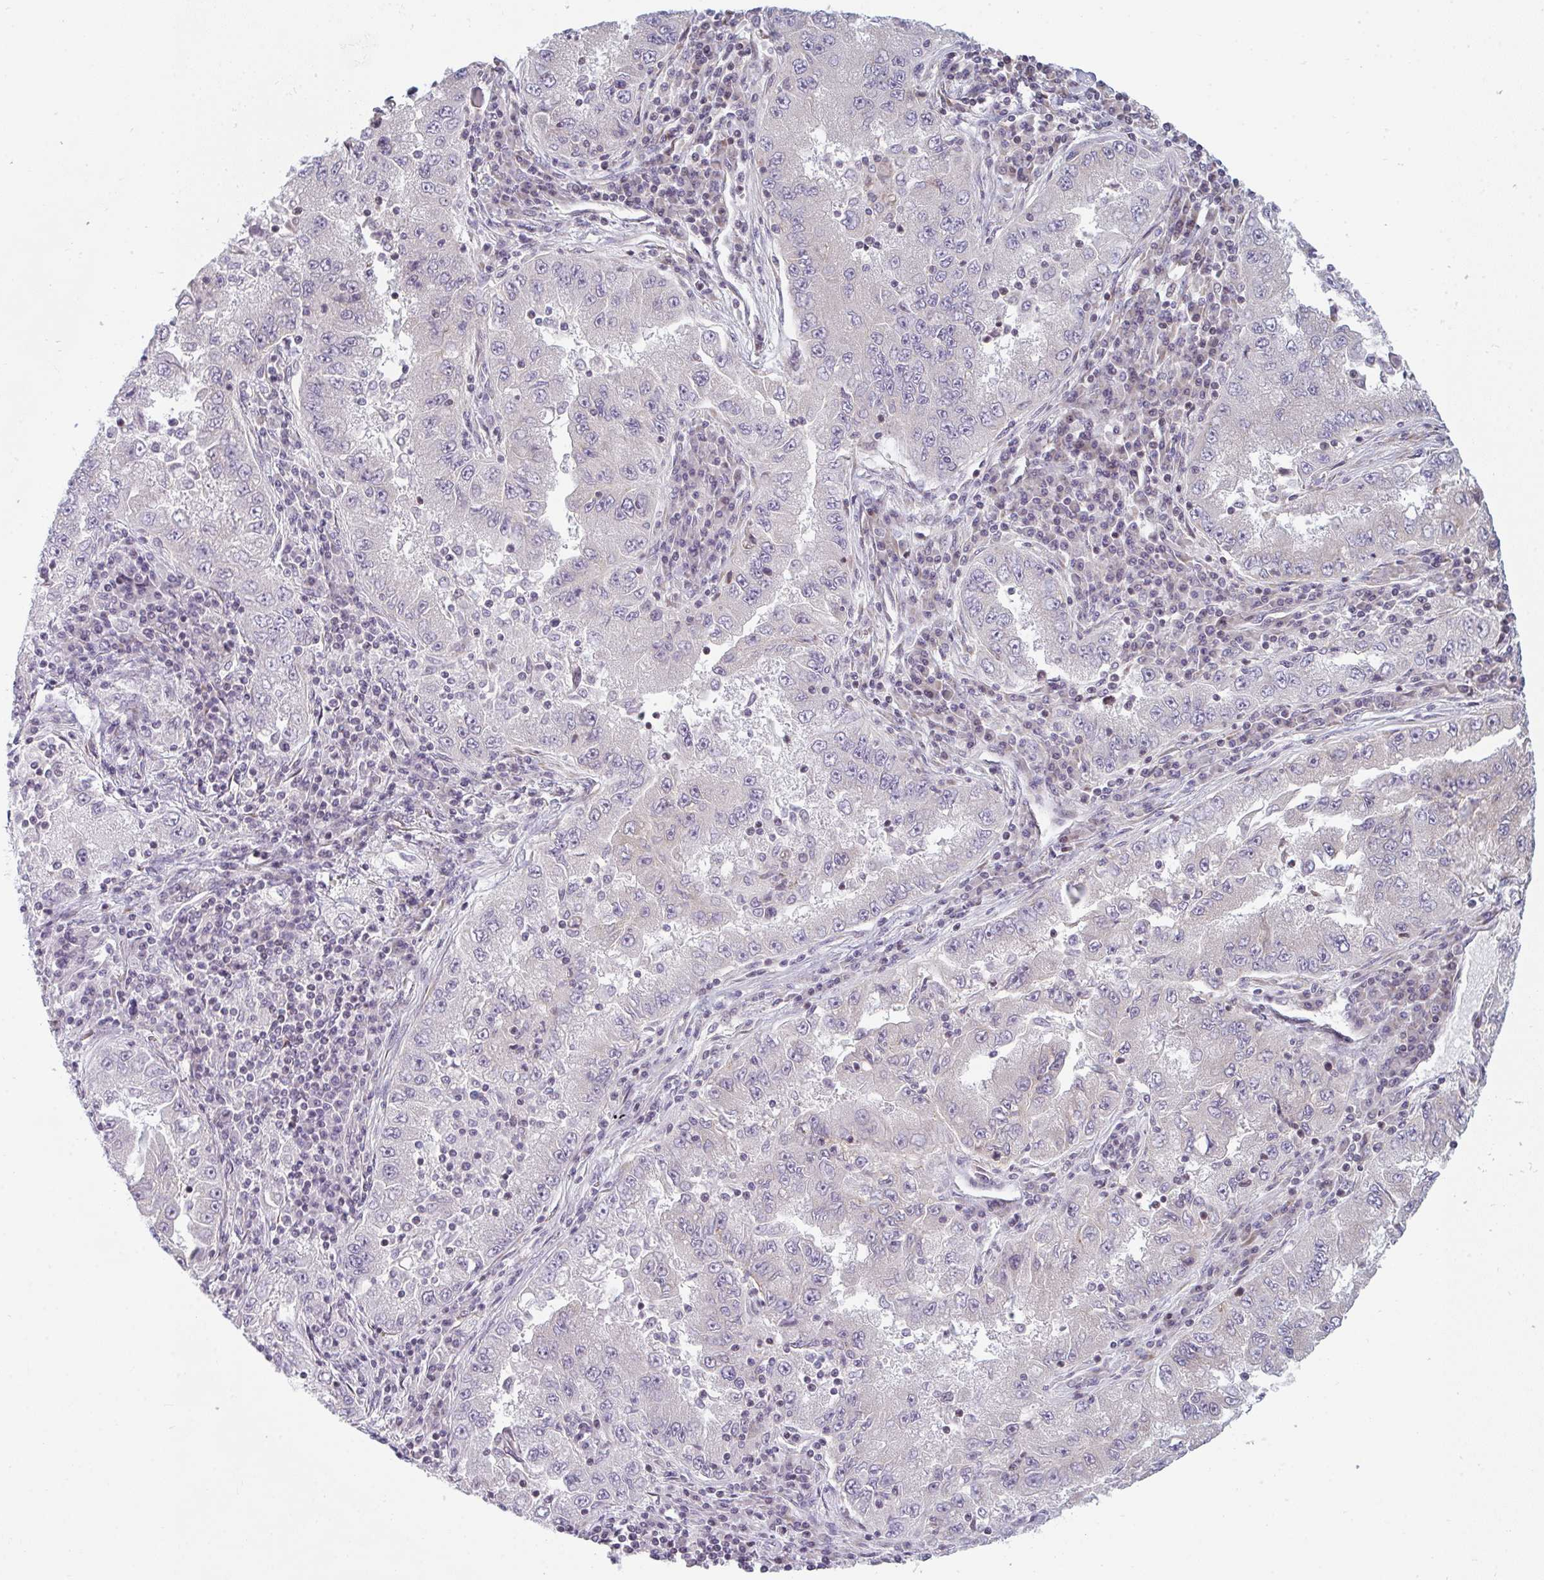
{"staining": {"intensity": "negative", "quantity": "none", "location": "none"}, "tissue": "lung cancer", "cell_type": "Tumor cells", "image_type": "cancer", "snomed": [{"axis": "morphology", "description": "Adenocarcinoma, NOS"}, {"axis": "morphology", "description": "Adenocarcinoma primary or metastatic"}, {"axis": "topography", "description": "Lung"}], "caption": "Lung cancer was stained to show a protein in brown. There is no significant staining in tumor cells. The staining was performed using DAB to visualize the protein expression in brown, while the nuclei were stained in blue with hematoxylin (Magnification: 20x).", "gene": "TMEM237", "patient": {"sex": "male", "age": 74}}